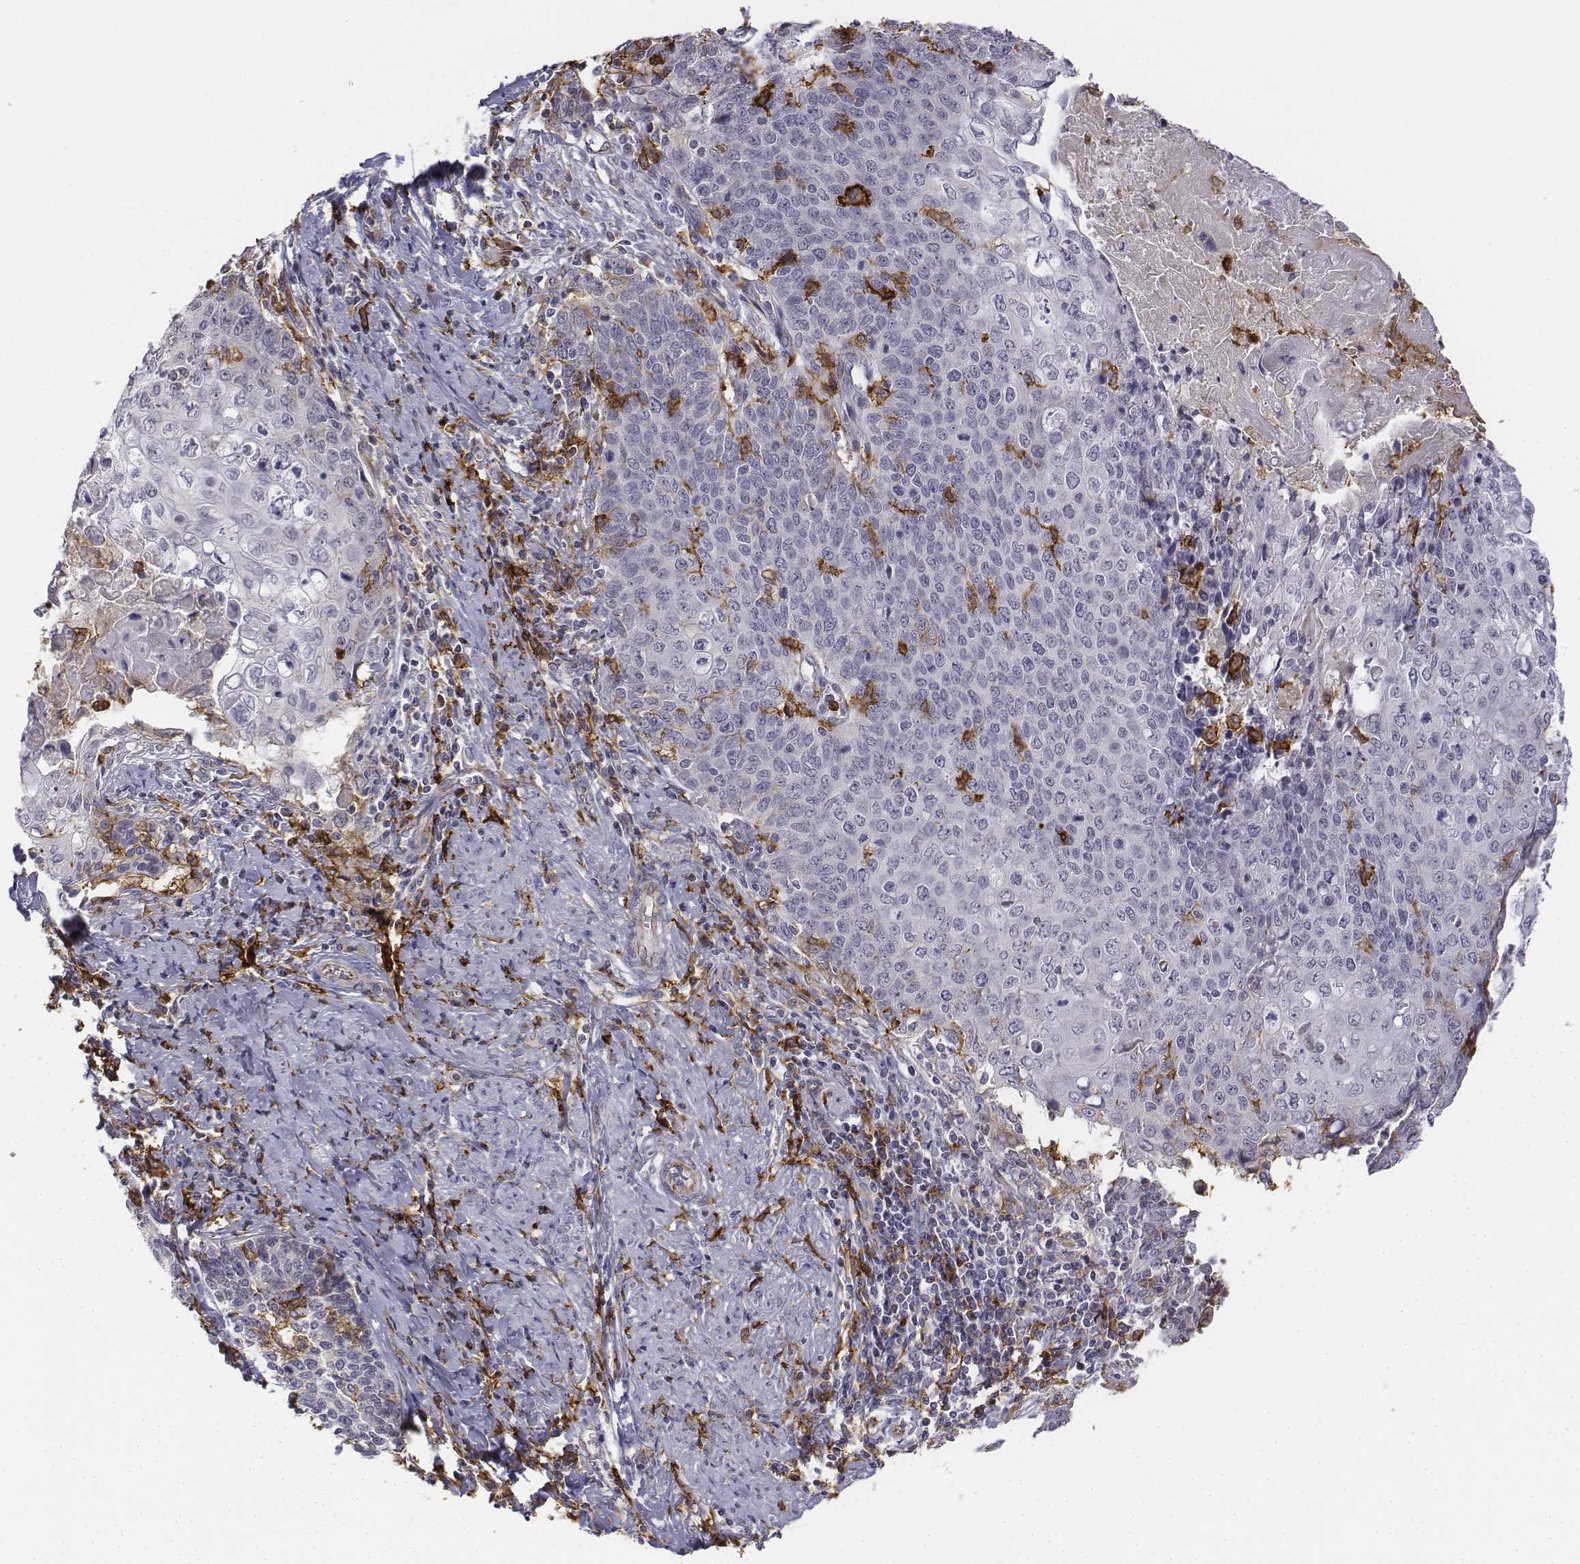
{"staining": {"intensity": "negative", "quantity": "none", "location": "none"}, "tissue": "cervical cancer", "cell_type": "Tumor cells", "image_type": "cancer", "snomed": [{"axis": "morphology", "description": "Squamous cell carcinoma, NOS"}, {"axis": "topography", "description": "Cervix"}], "caption": "Photomicrograph shows no significant protein expression in tumor cells of cervical cancer (squamous cell carcinoma).", "gene": "CD14", "patient": {"sex": "female", "age": 39}}